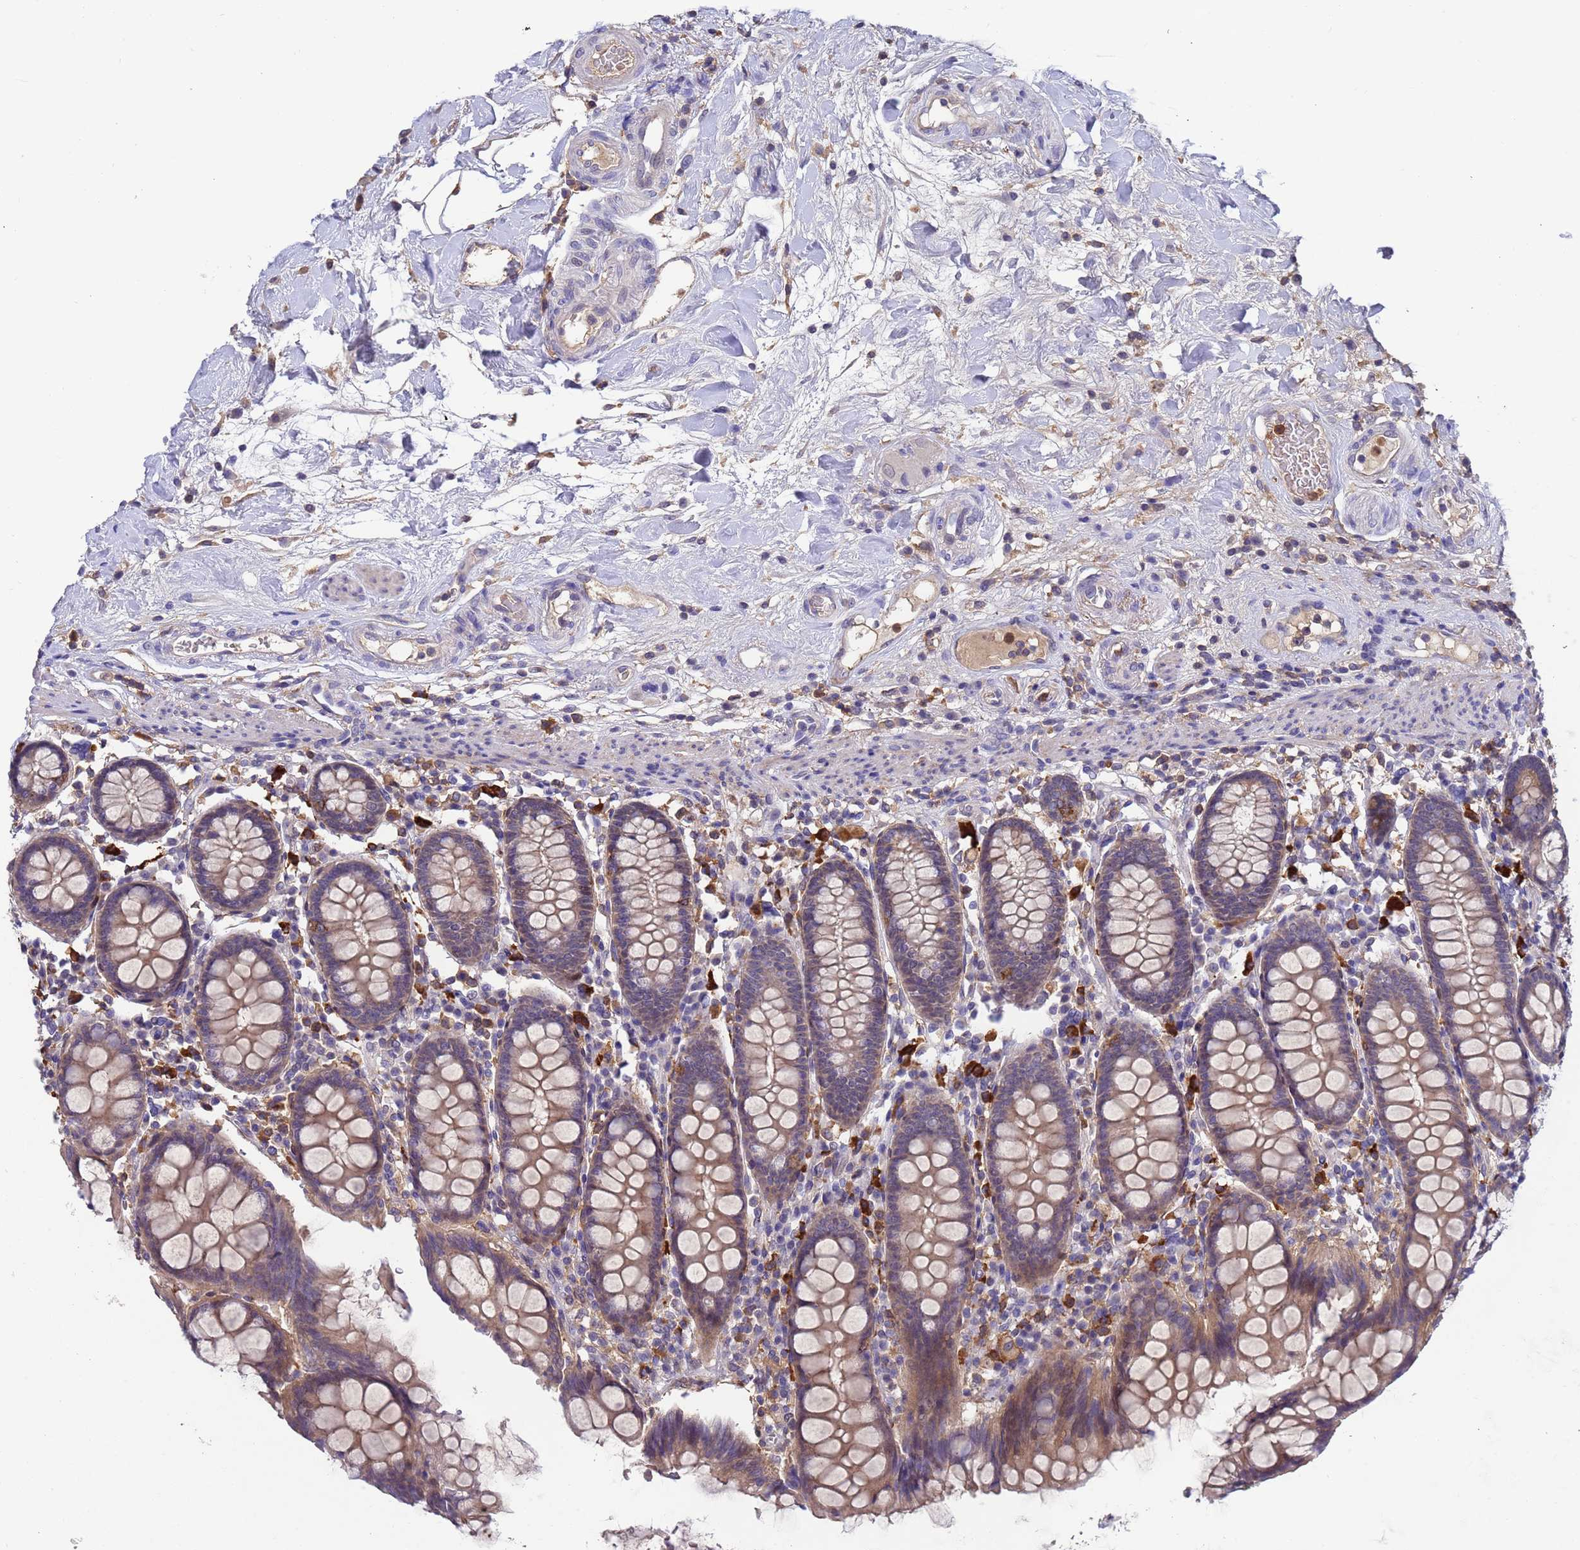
{"staining": {"intensity": "negative", "quantity": "none", "location": "none"}, "tissue": "colon", "cell_type": "Endothelial cells", "image_type": "normal", "snomed": [{"axis": "morphology", "description": "Normal tissue, NOS"}, {"axis": "topography", "description": "Colon"}], "caption": "DAB (3,3'-diaminobenzidine) immunohistochemical staining of normal human colon reveals no significant positivity in endothelial cells. (DAB immunohistochemistry (IHC) visualized using brightfield microscopy, high magnification).", "gene": "AMPD3", "patient": {"sex": "female", "age": 79}}